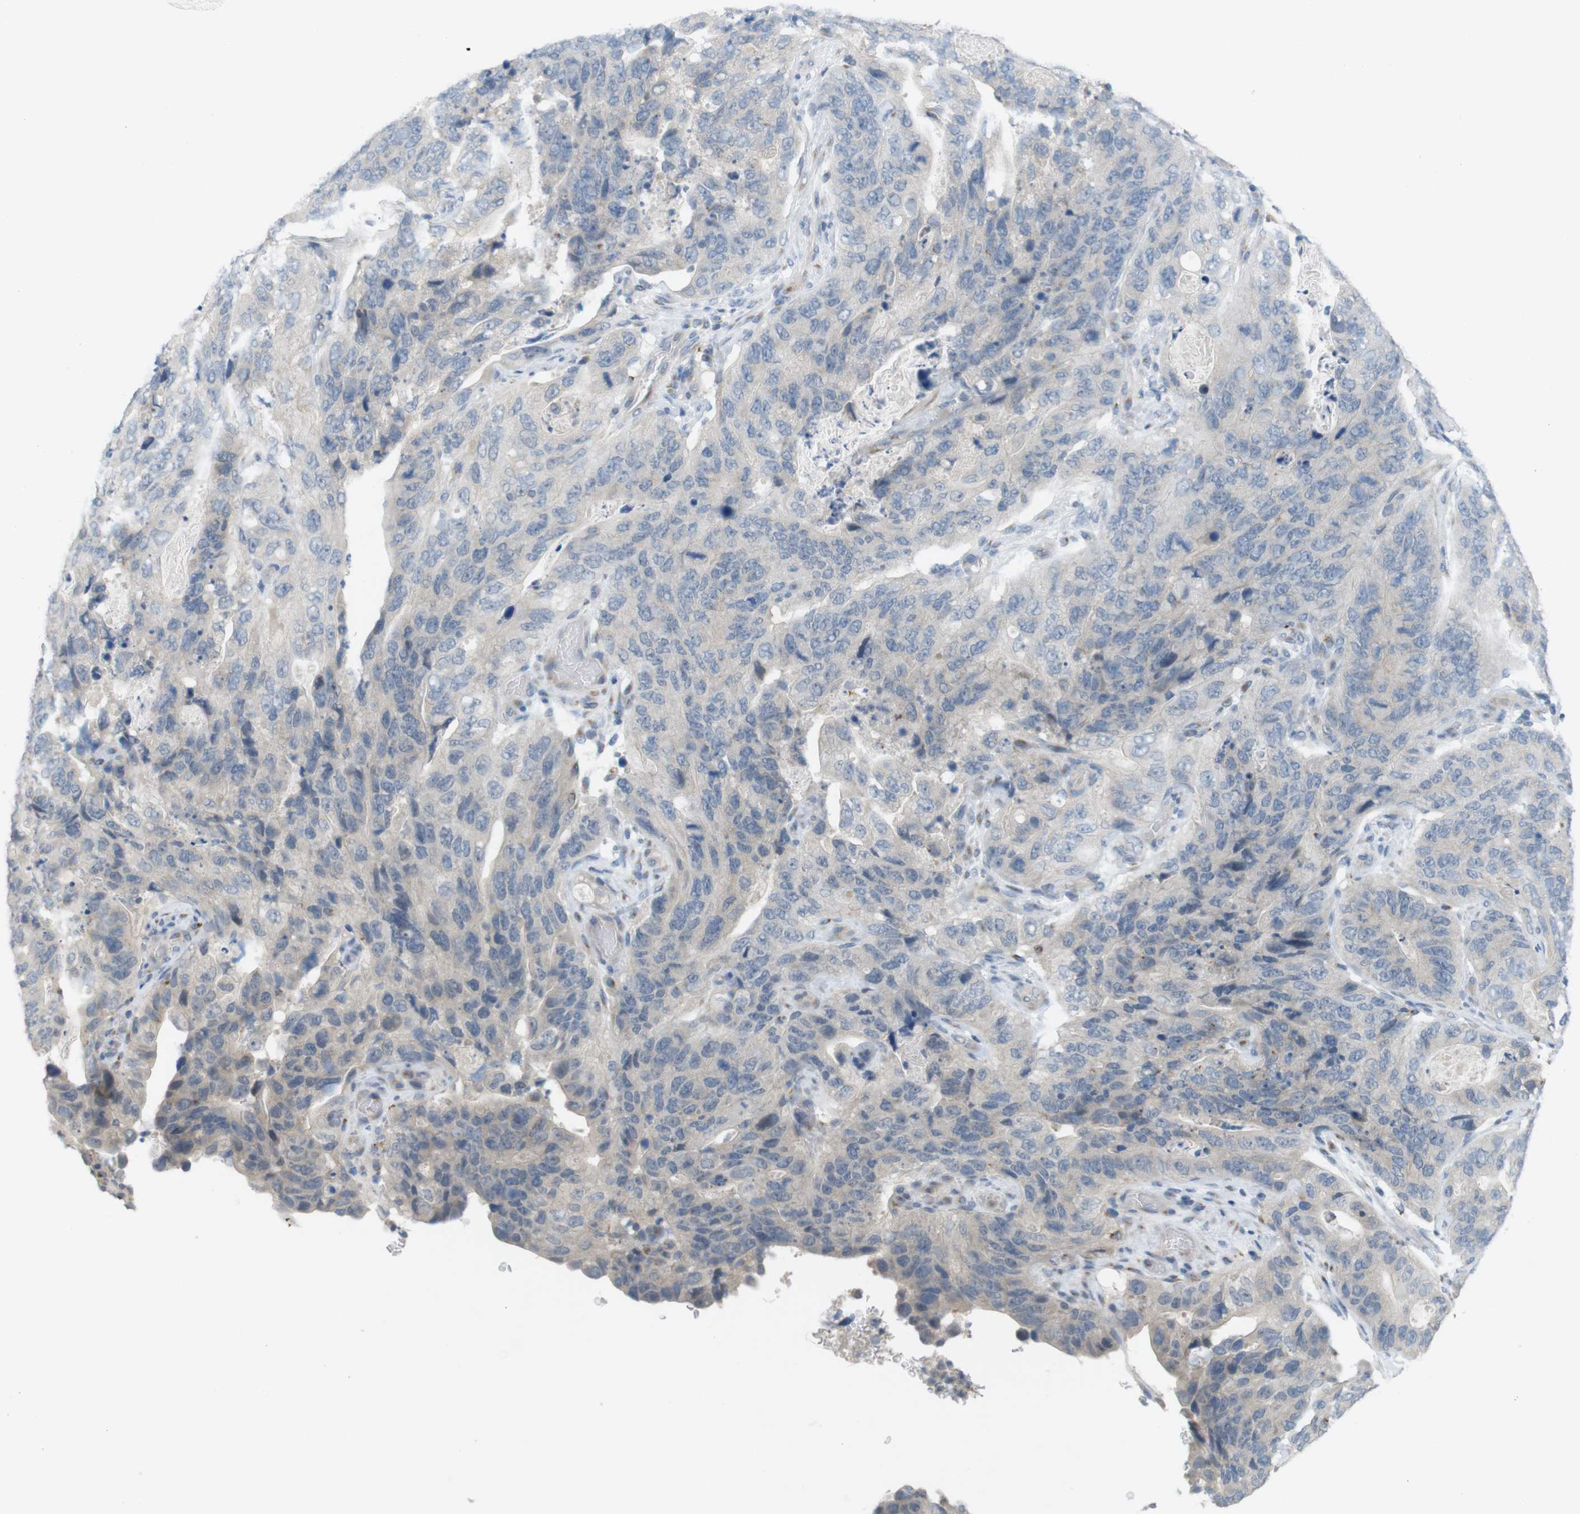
{"staining": {"intensity": "negative", "quantity": "none", "location": "none"}, "tissue": "stomach cancer", "cell_type": "Tumor cells", "image_type": "cancer", "snomed": [{"axis": "morphology", "description": "Adenocarcinoma, NOS"}, {"axis": "topography", "description": "Stomach"}], "caption": "The histopathology image reveals no significant staining in tumor cells of adenocarcinoma (stomach).", "gene": "YIPF3", "patient": {"sex": "female", "age": 89}}